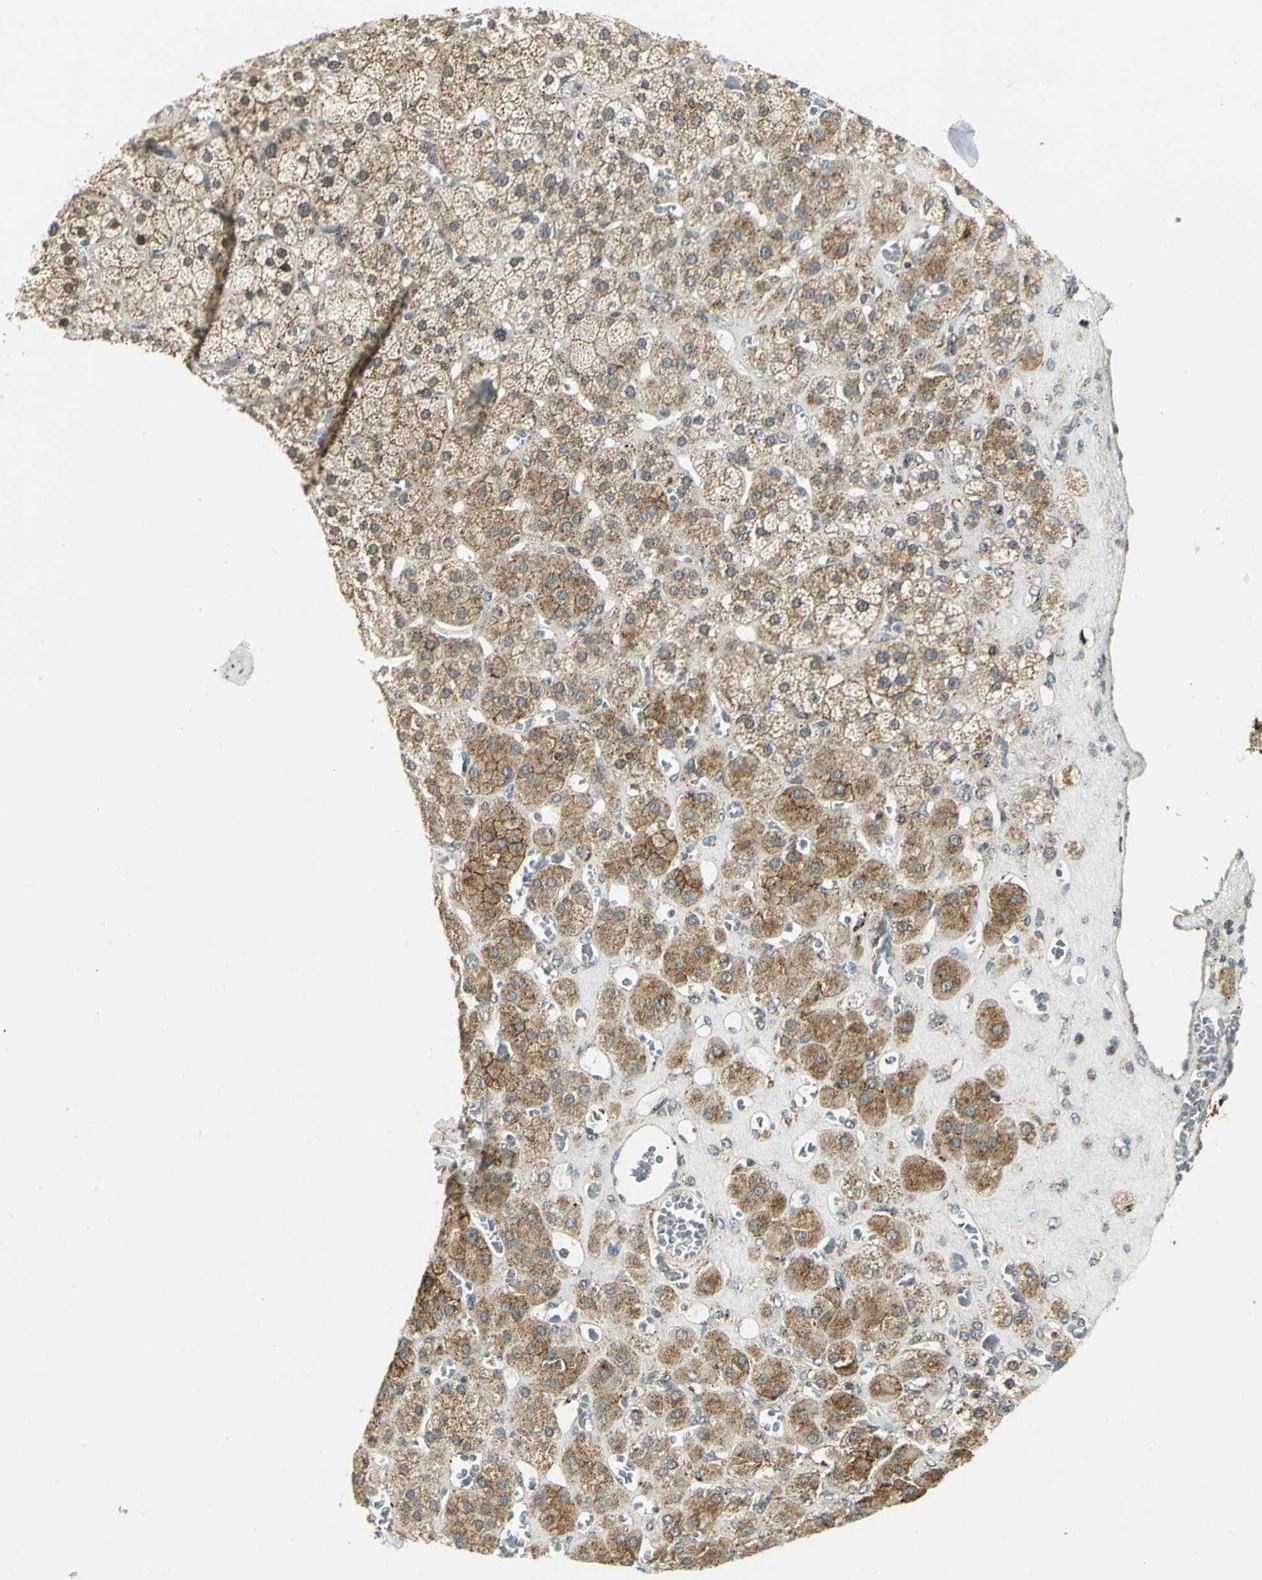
{"staining": {"intensity": "strong", "quantity": ">75%", "location": "cytoplasmic/membranous,nuclear"}, "tissue": "adrenal gland", "cell_type": "Glandular cells", "image_type": "normal", "snomed": [{"axis": "morphology", "description": "Normal tissue, NOS"}, {"axis": "topography", "description": "Adrenal gland"}], "caption": "The histopathology image shows immunohistochemical staining of unremarkable adrenal gland. There is strong cytoplasmic/membranous,nuclear positivity is identified in approximately >75% of glandular cells.", "gene": "ATP6V1A", "patient": {"sex": "female", "age": 71}}